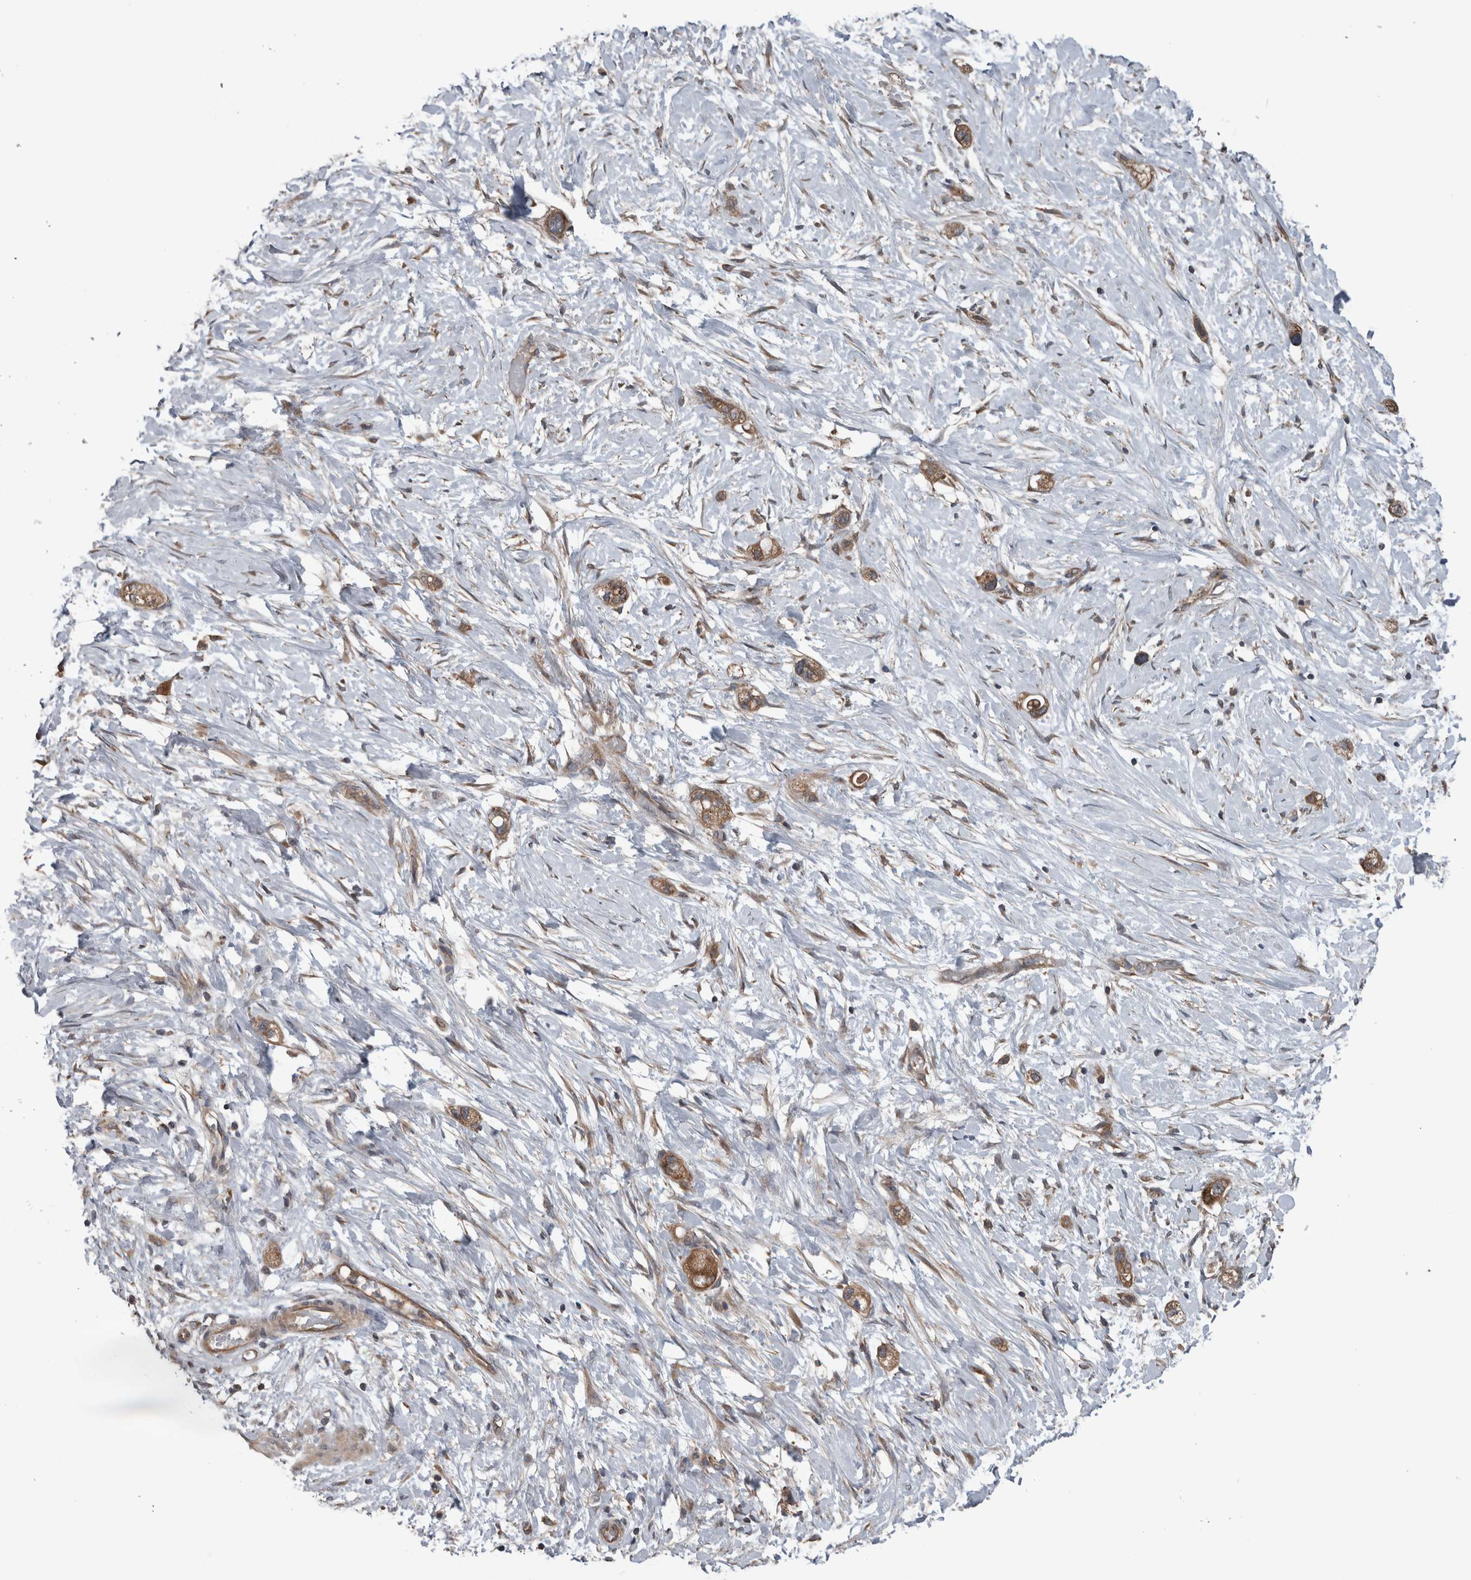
{"staining": {"intensity": "moderate", "quantity": ">75%", "location": "cytoplasmic/membranous"}, "tissue": "stomach cancer", "cell_type": "Tumor cells", "image_type": "cancer", "snomed": [{"axis": "morphology", "description": "Adenocarcinoma, NOS"}, {"axis": "topography", "description": "Stomach"}, {"axis": "topography", "description": "Stomach, lower"}], "caption": "Protein staining reveals moderate cytoplasmic/membranous staining in approximately >75% of tumor cells in adenocarcinoma (stomach).", "gene": "RIOK3", "patient": {"sex": "female", "age": 48}}